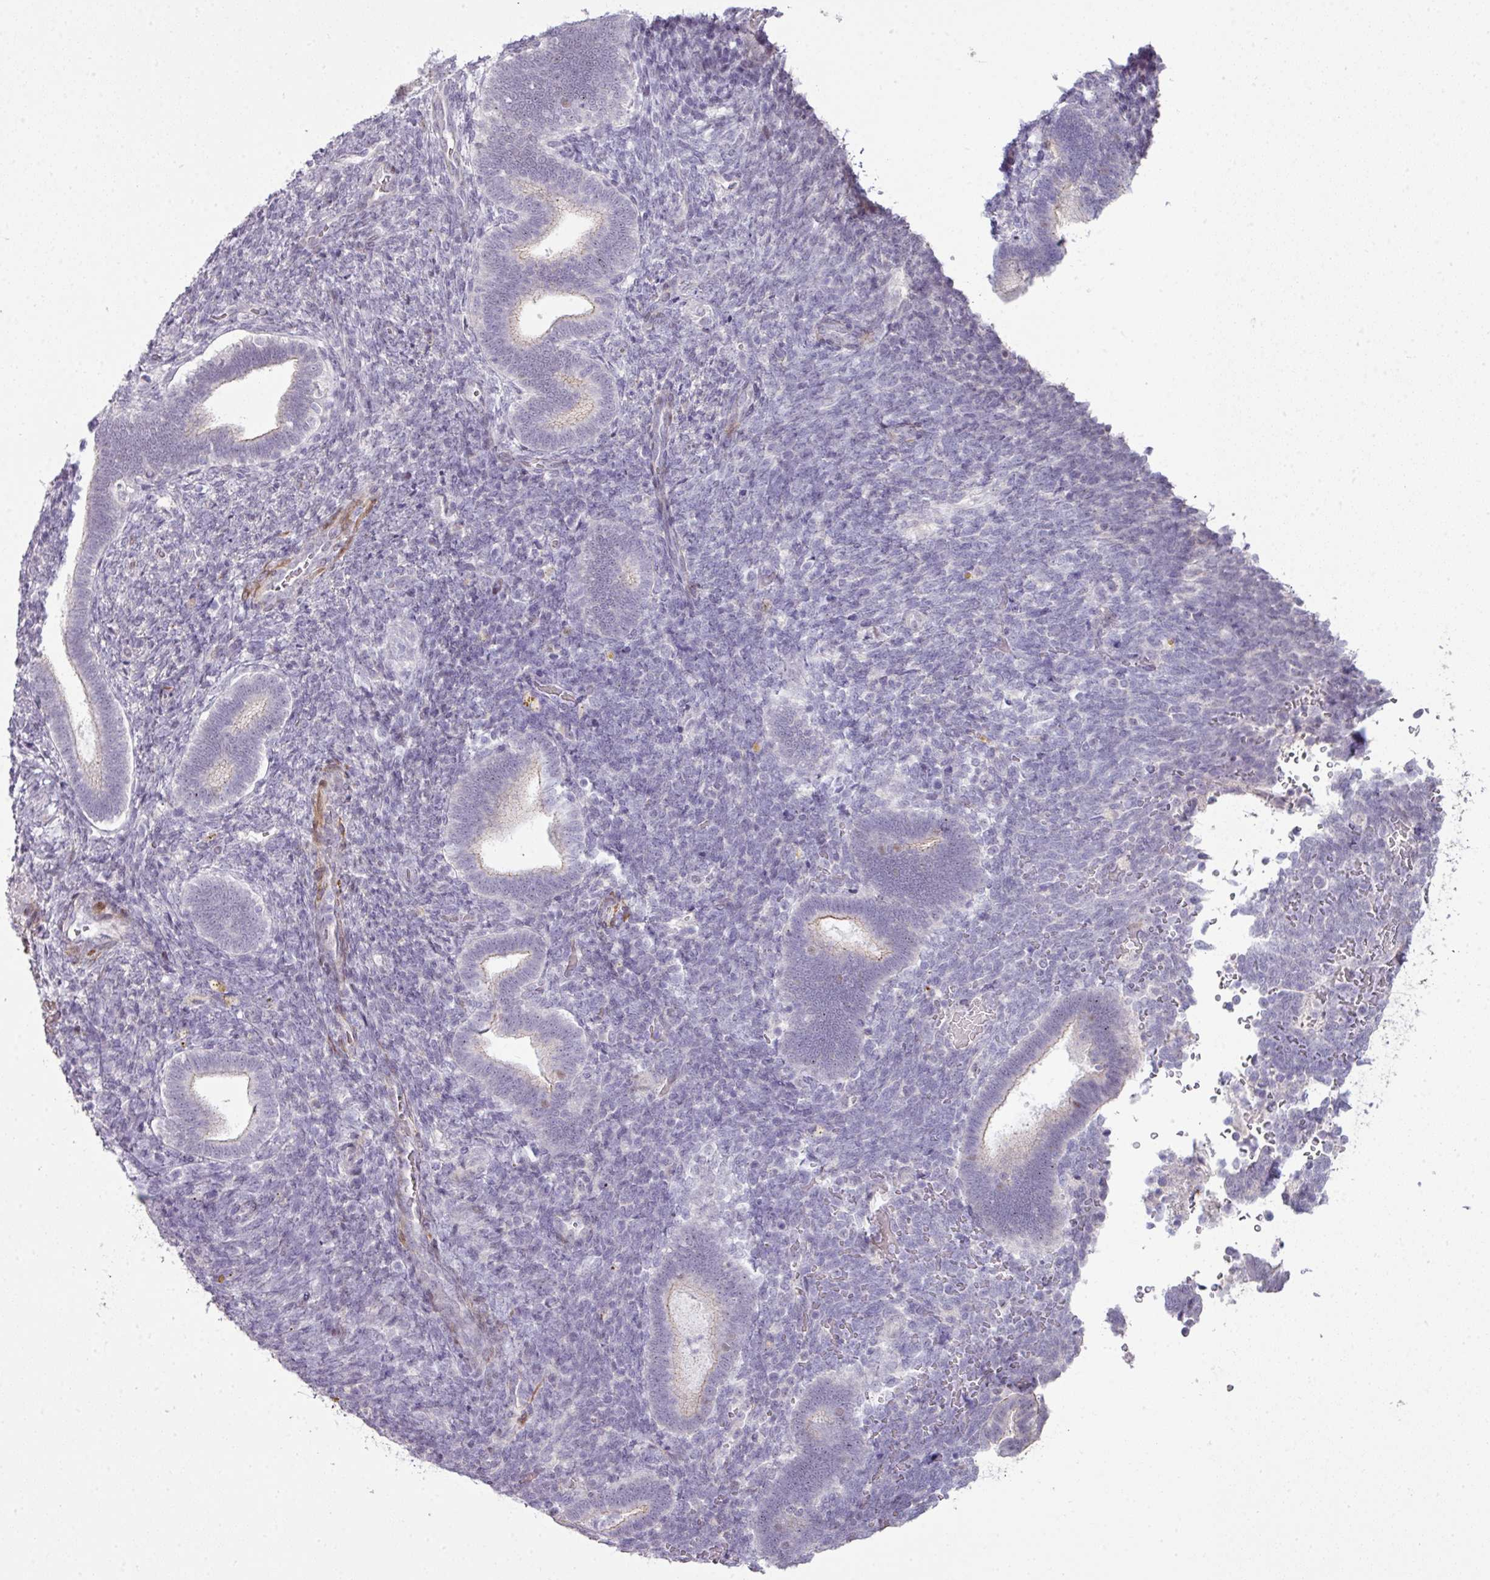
{"staining": {"intensity": "negative", "quantity": "none", "location": "none"}, "tissue": "endometrium", "cell_type": "Cells in endometrial stroma", "image_type": "normal", "snomed": [{"axis": "morphology", "description": "Normal tissue, NOS"}, {"axis": "topography", "description": "Endometrium"}], "caption": "This is a micrograph of IHC staining of unremarkable endometrium, which shows no positivity in cells in endometrial stroma. (DAB immunohistochemistry (IHC) with hematoxylin counter stain).", "gene": "ZNF688", "patient": {"sex": "female", "age": 34}}